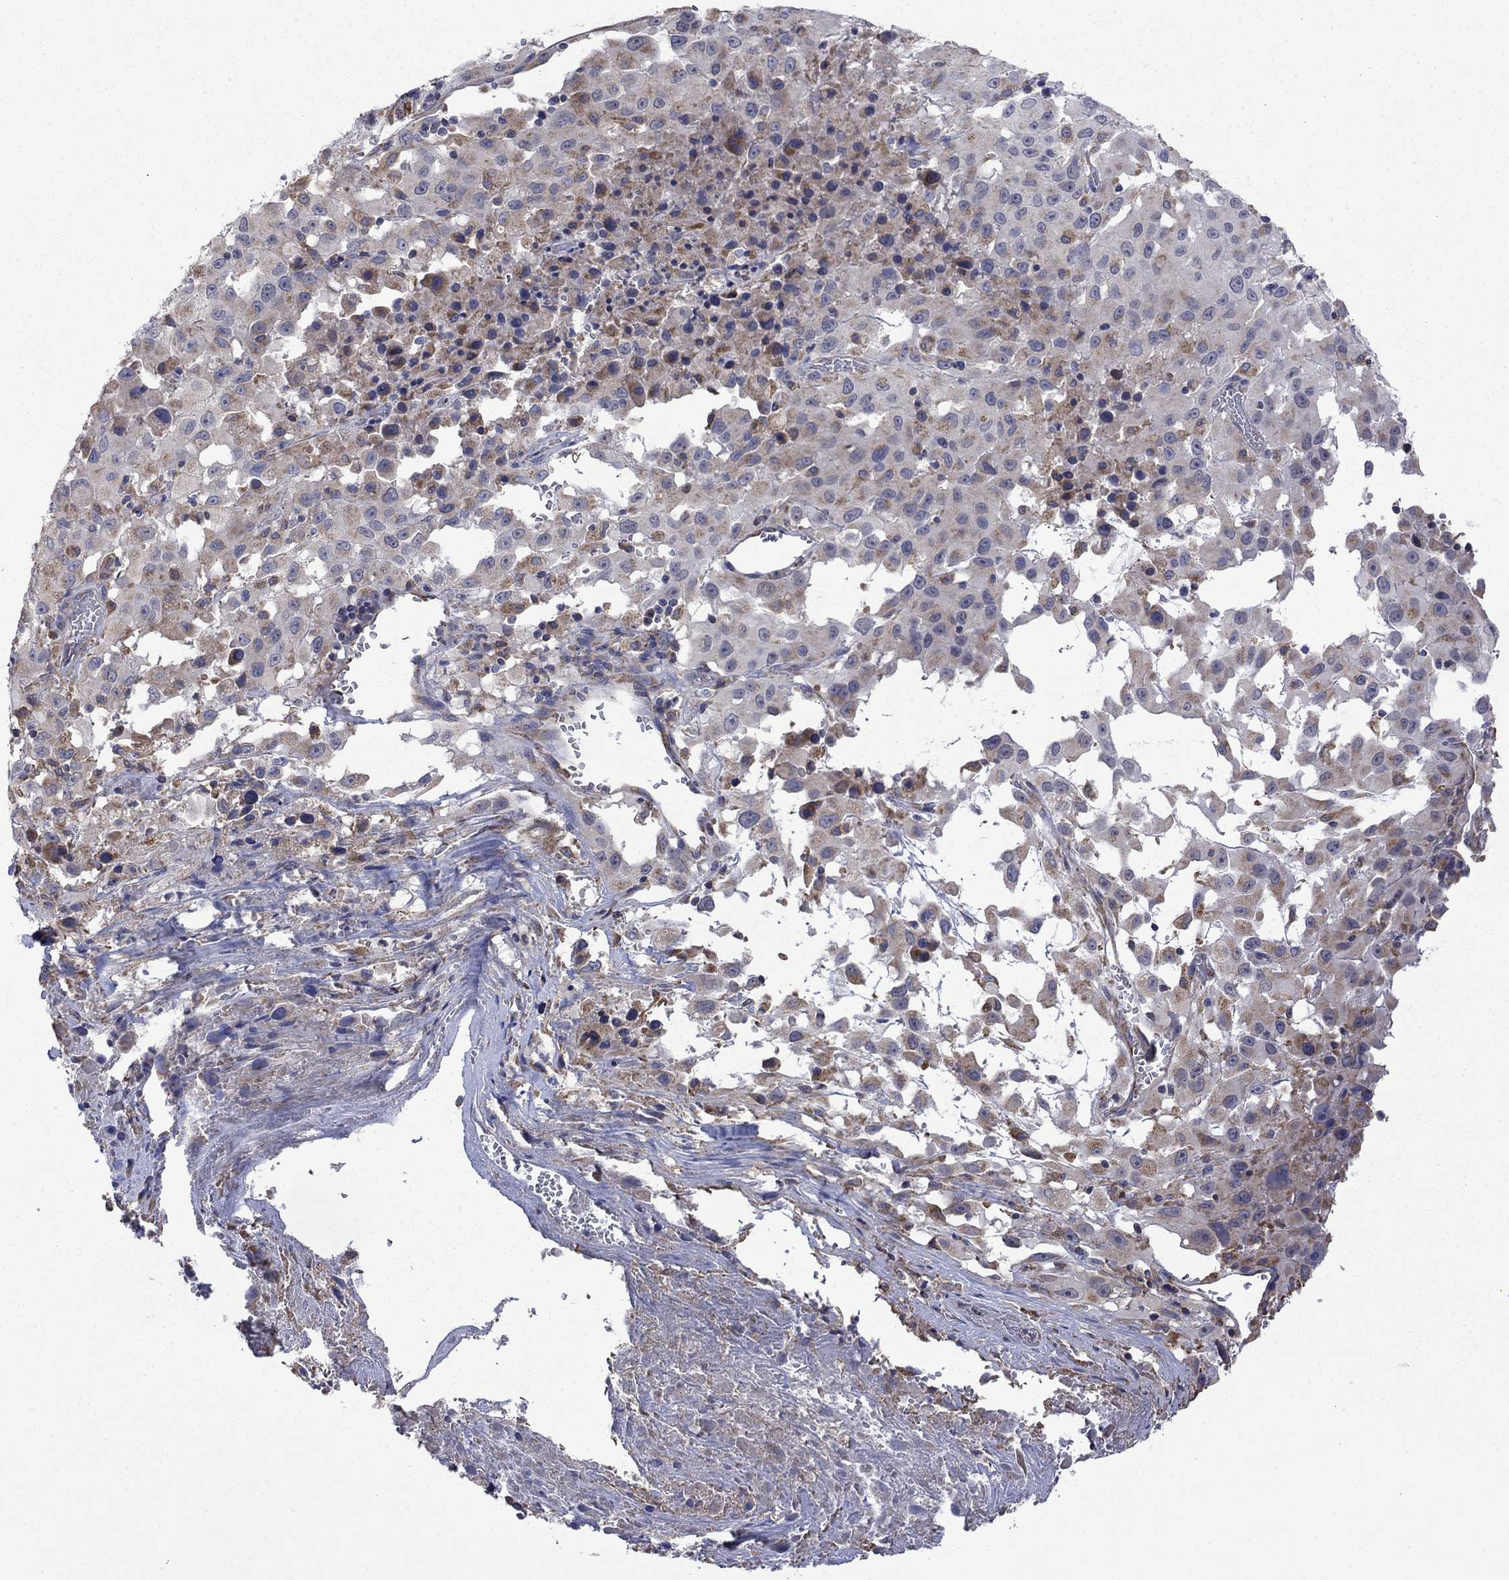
{"staining": {"intensity": "moderate", "quantity": "<25%", "location": "cytoplasmic/membranous"}, "tissue": "melanoma", "cell_type": "Tumor cells", "image_type": "cancer", "snomed": [{"axis": "morphology", "description": "Malignant melanoma, Metastatic site"}, {"axis": "topography", "description": "Lymph node"}], "caption": "IHC image of human melanoma stained for a protein (brown), which shows low levels of moderate cytoplasmic/membranous expression in about <25% of tumor cells.", "gene": "FURIN", "patient": {"sex": "male", "age": 50}}